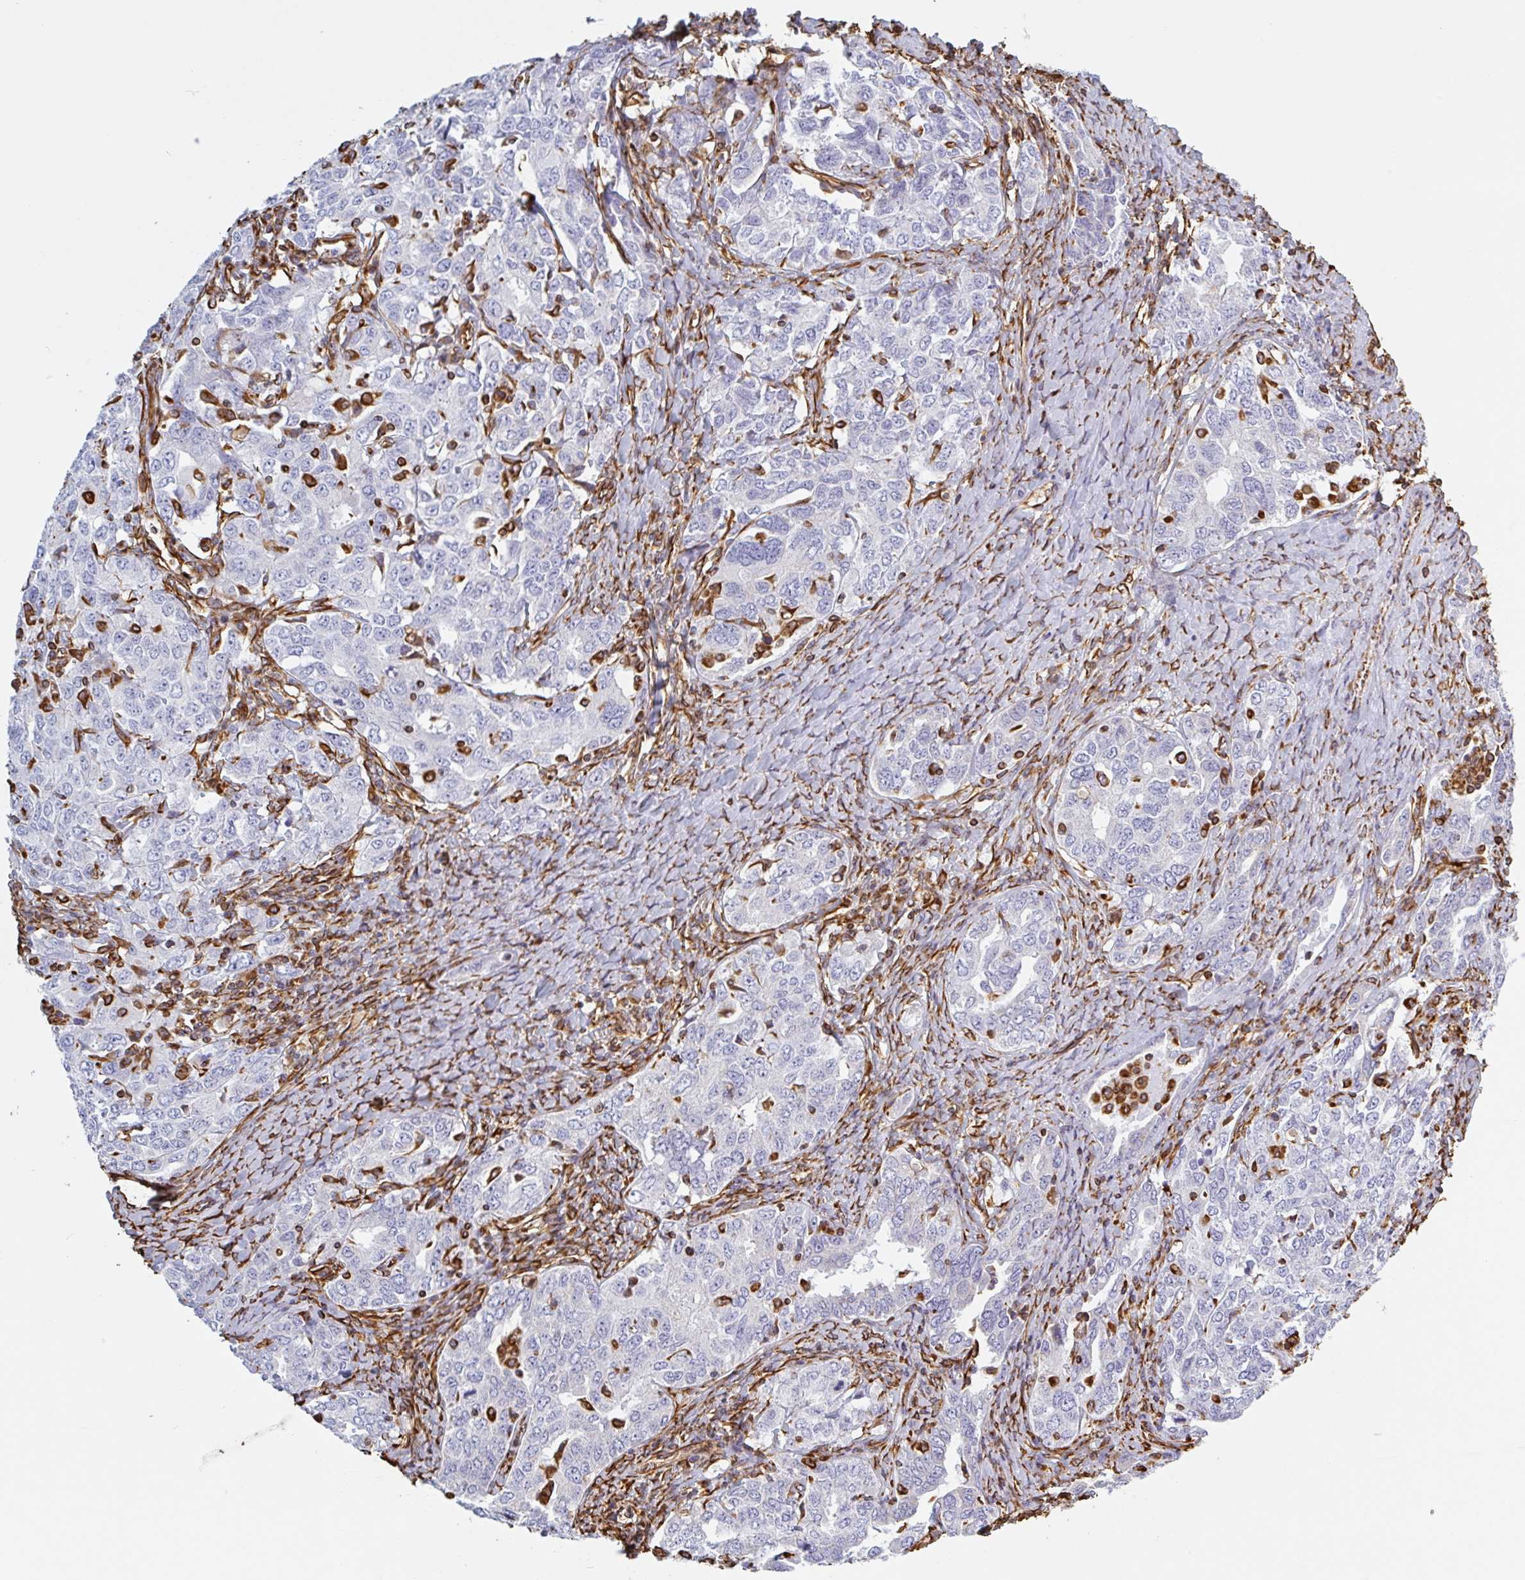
{"staining": {"intensity": "negative", "quantity": "none", "location": "none"}, "tissue": "ovarian cancer", "cell_type": "Tumor cells", "image_type": "cancer", "snomed": [{"axis": "morphology", "description": "Carcinoma, endometroid"}, {"axis": "topography", "description": "Ovary"}], "caption": "Tumor cells show no significant positivity in ovarian endometroid carcinoma.", "gene": "PPFIA1", "patient": {"sex": "female", "age": 62}}